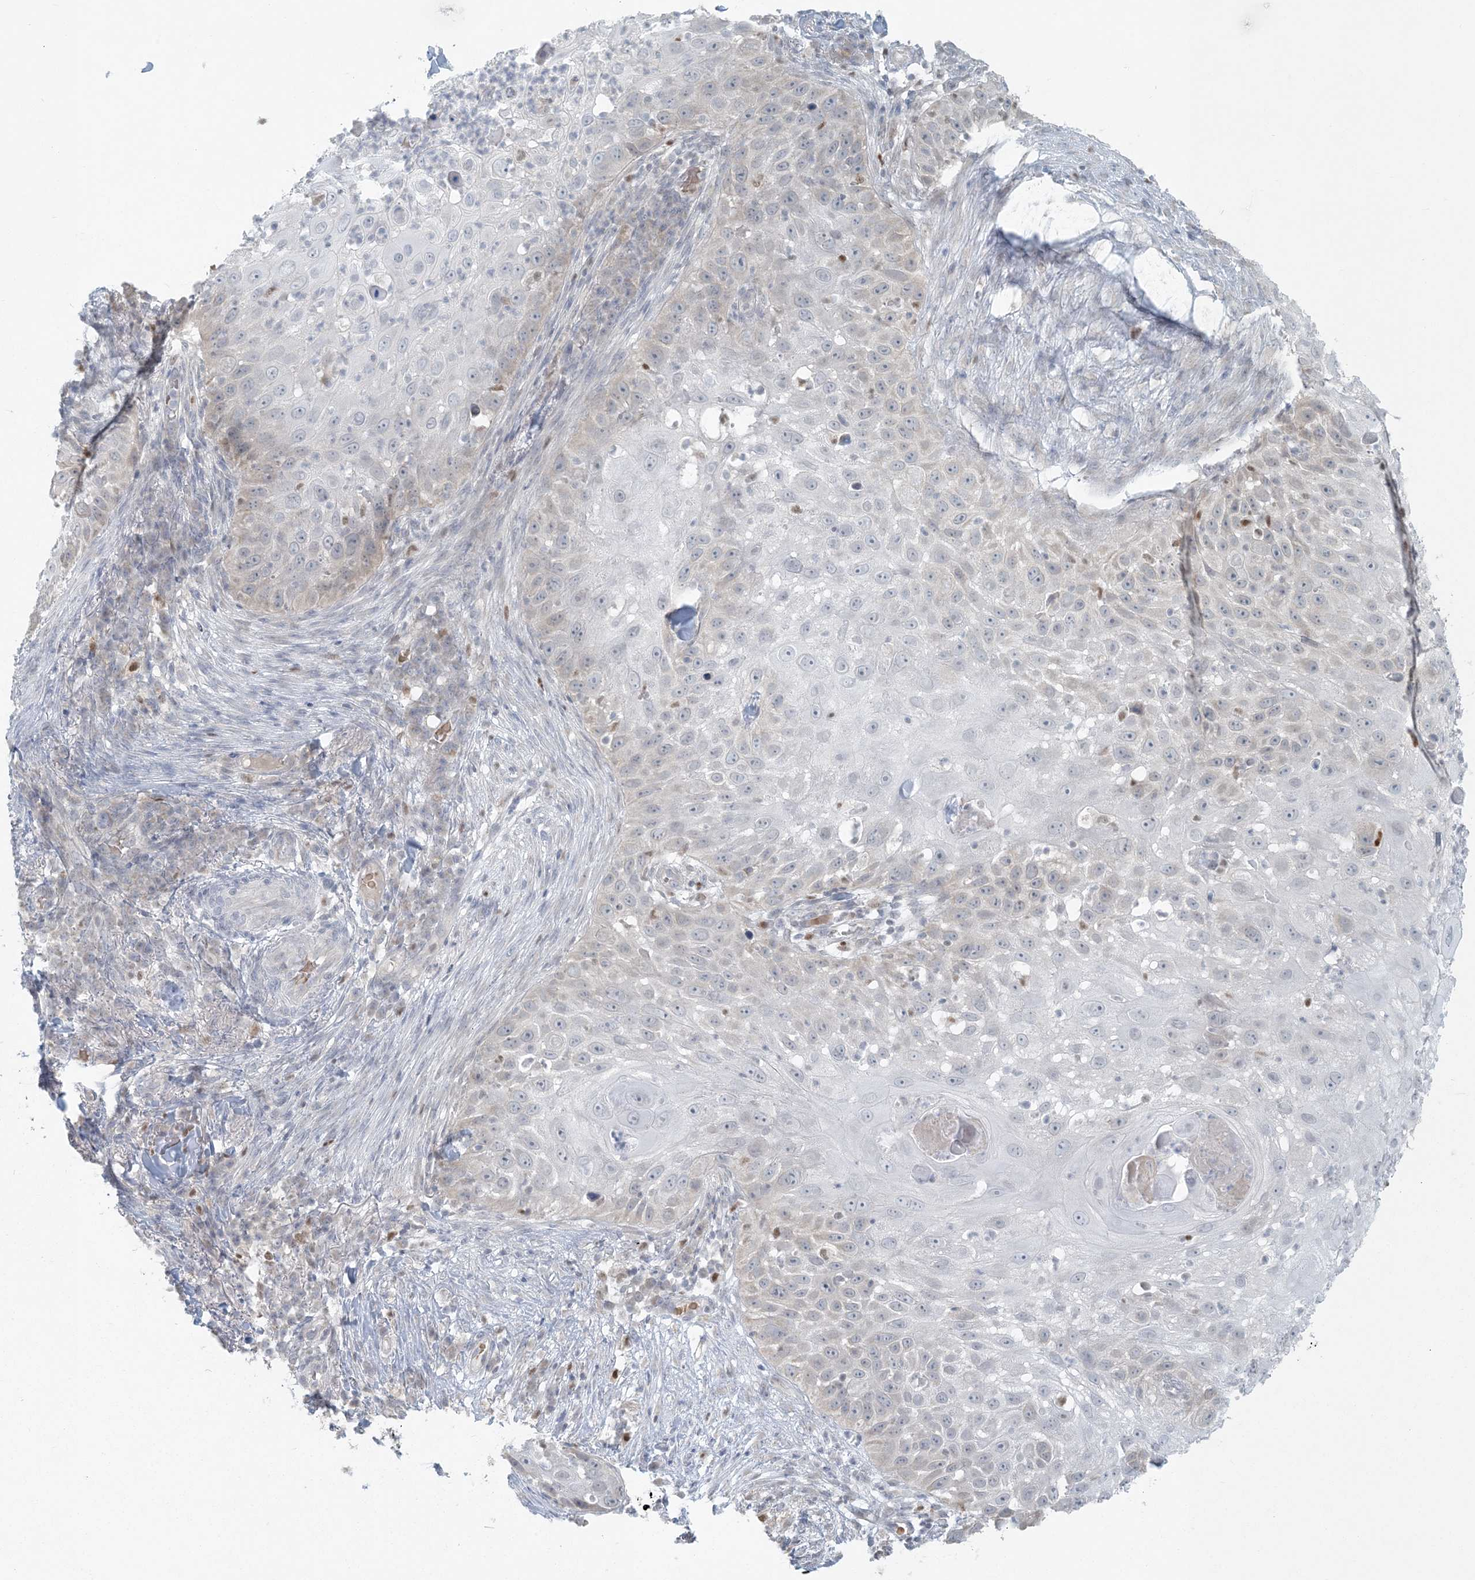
{"staining": {"intensity": "negative", "quantity": "none", "location": "none"}, "tissue": "skin cancer", "cell_type": "Tumor cells", "image_type": "cancer", "snomed": [{"axis": "morphology", "description": "Squamous cell carcinoma, NOS"}, {"axis": "topography", "description": "Skin"}], "caption": "Immunohistochemical staining of human skin cancer (squamous cell carcinoma) exhibits no significant positivity in tumor cells.", "gene": "CTDNEP1", "patient": {"sex": "female", "age": 44}}